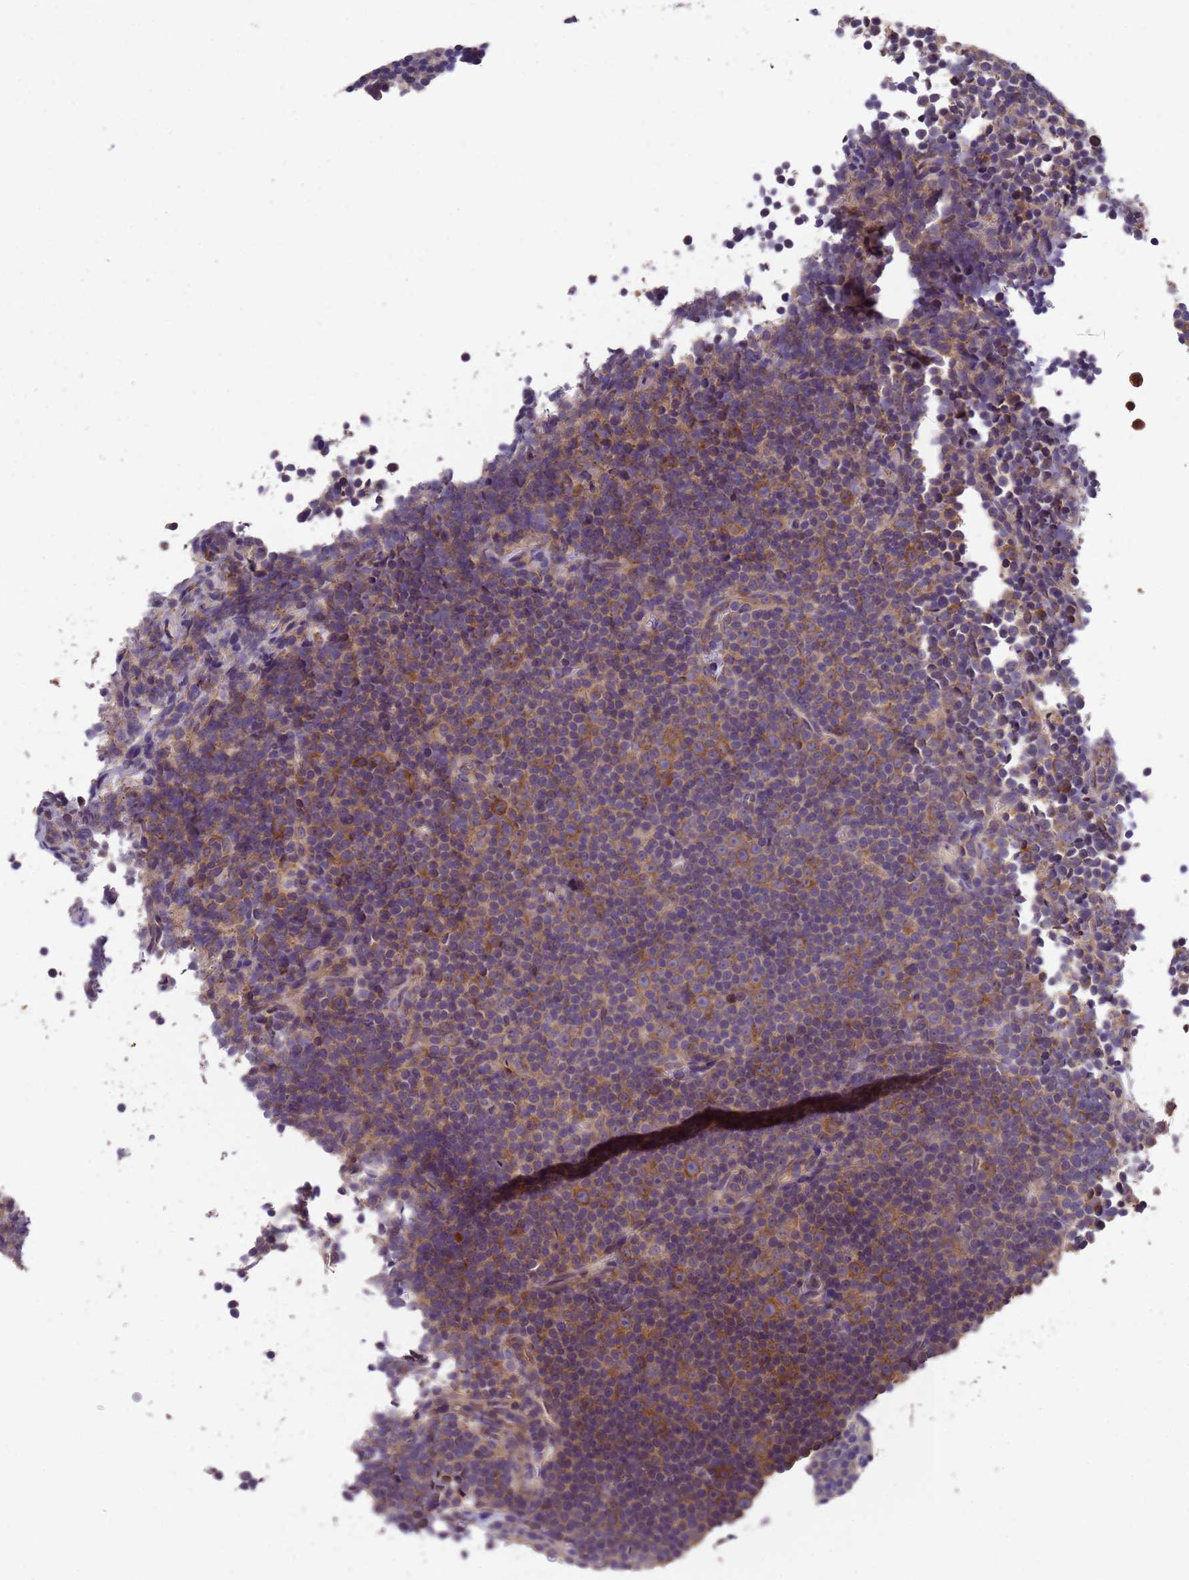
{"staining": {"intensity": "moderate", "quantity": ">75%", "location": "cytoplasmic/membranous"}, "tissue": "lymphoma", "cell_type": "Tumor cells", "image_type": "cancer", "snomed": [{"axis": "morphology", "description": "Malignant lymphoma, non-Hodgkin's type, Low grade"}, {"axis": "topography", "description": "Lymph node"}], "caption": "Malignant lymphoma, non-Hodgkin's type (low-grade) was stained to show a protein in brown. There is medium levels of moderate cytoplasmic/membranous staining in about >75% of tumor cells. The protein of interest is shown in brown color, while the nuclei are stained blue.", "gene": "DCAF12L2", "patient": {"sex": "female", "age": 67}}